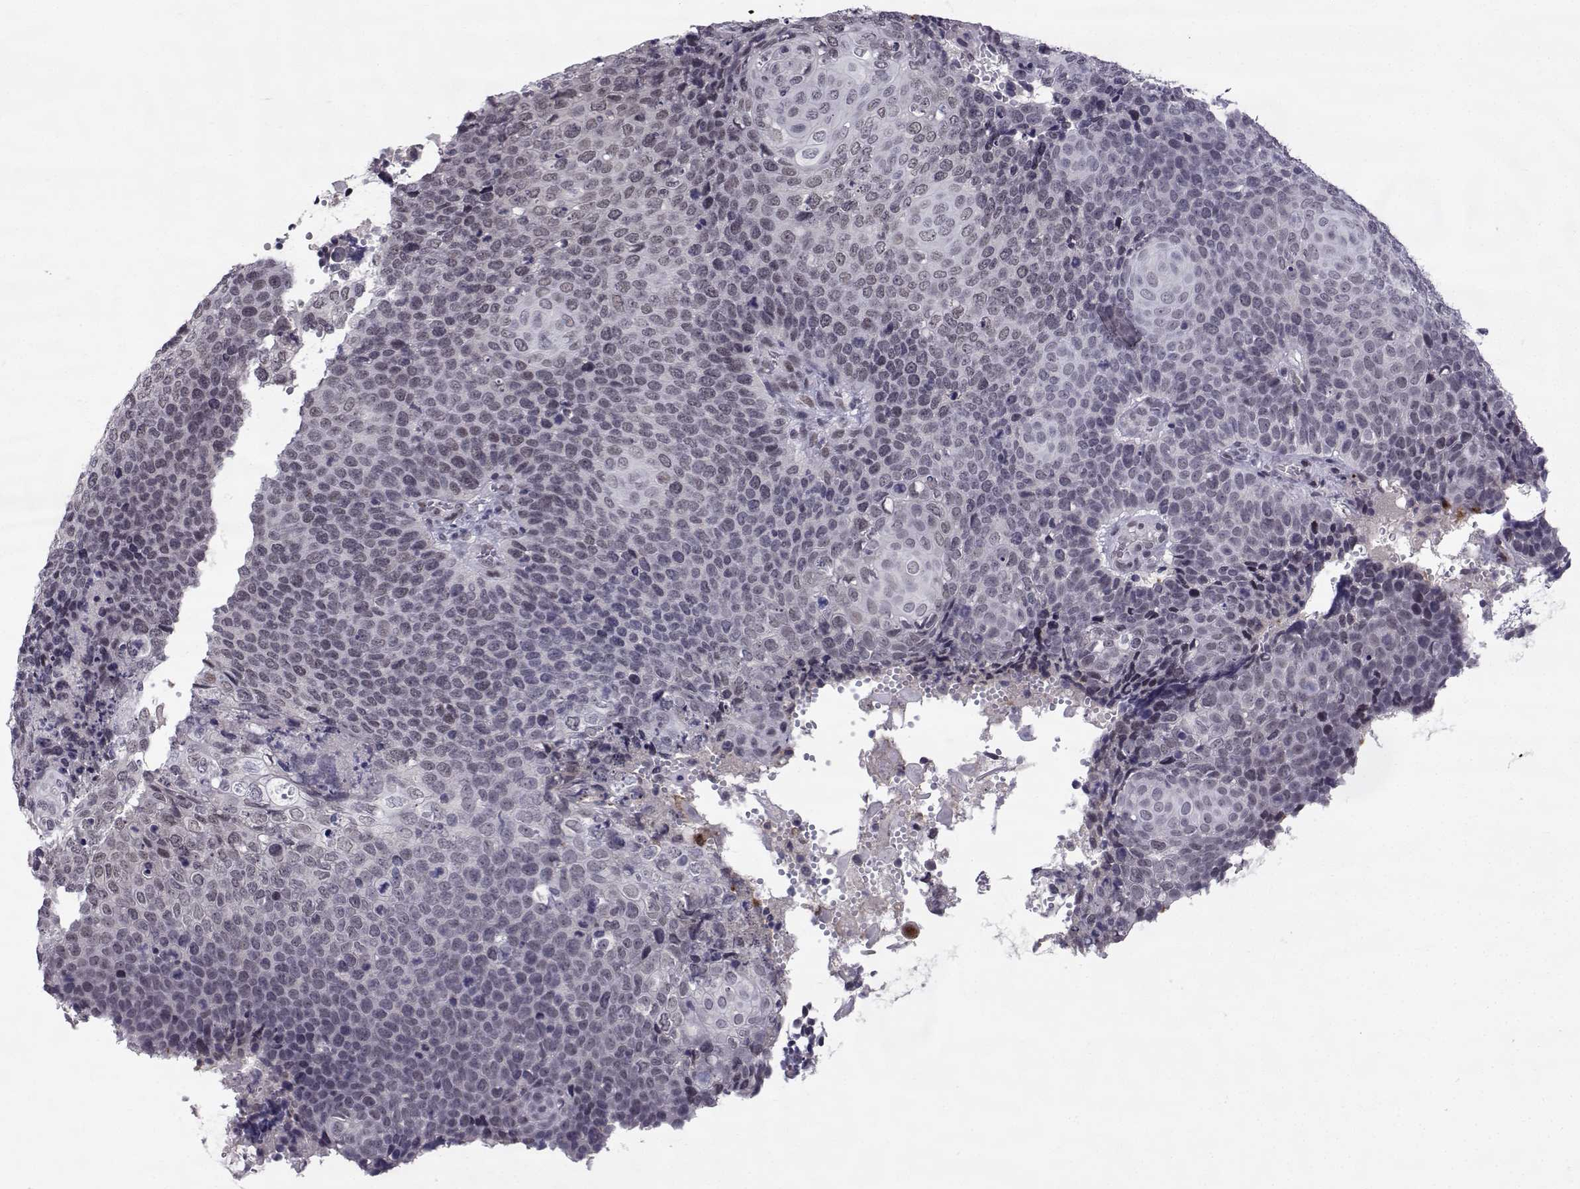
{"staining": {"intensity": "weak", "quantity": "<25%", "location": "nuclear"}, "tissue": "cervical cancer", "cell_type": "Tumor cells", "image_type": "cancer", "snomed": [{"axis": "morphology", "description": "Squamous cell carcinoma, NOS"}, {"axis": "topography", "description": "Cervix"}], "caption": "This is an IHC photomicrograph of human cervical cancer (squamous cell carcinoma). There is no expression in tumor cells.", "gene": "RBM24", "patient": {"sex": "female", "age": 39}}